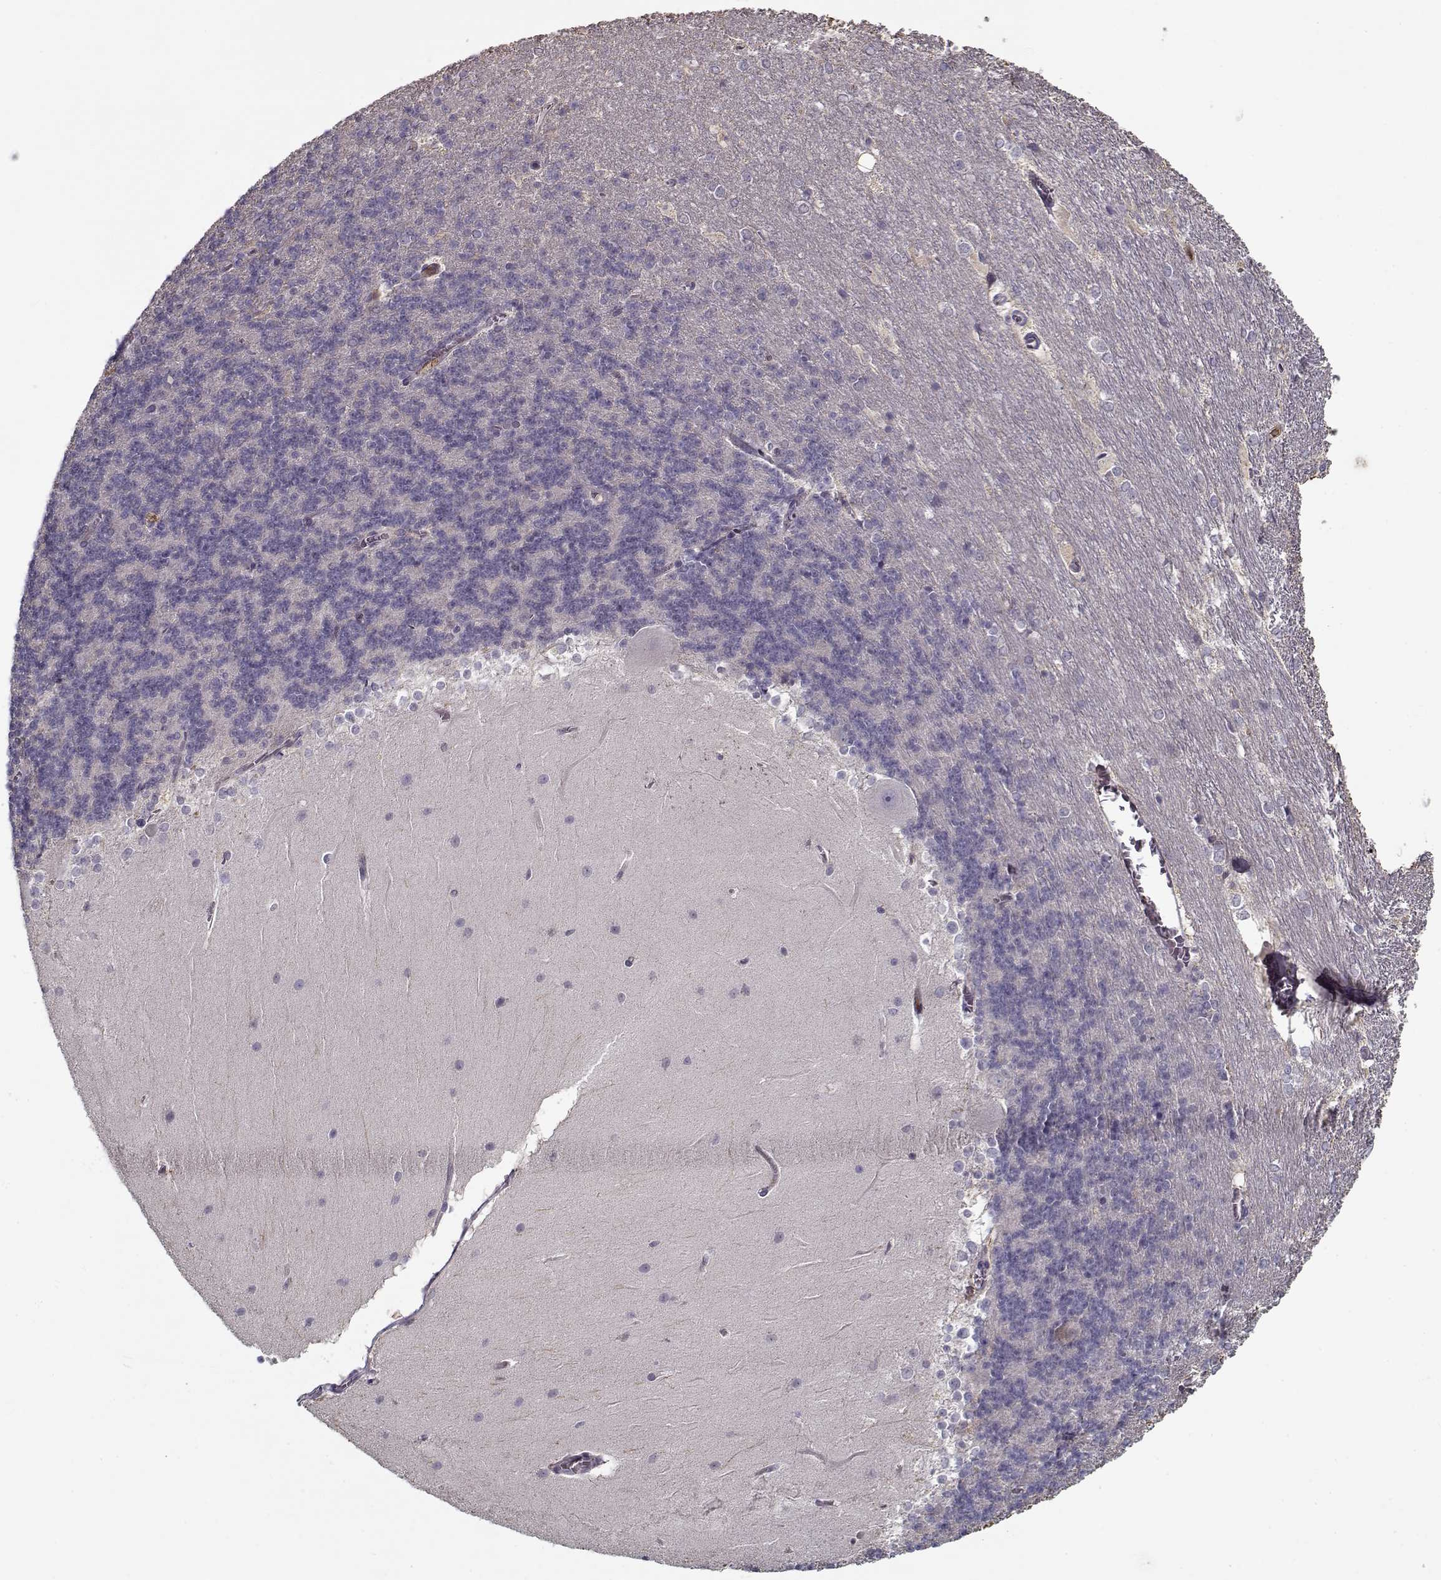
{"staining": {"intensity": "negative", "quantity": "none", "location": "none"}, "tissue": "cerebellum", "cell_type": "Cells in granular layer", "image_type": "normal", "snomed": [{"axis": "morphology", "description": "Normal tissue, NOS"}, {"axis": "topography", "description": "Cerebellum"}], "caption": "This histopathology image is of benign cerebellum stained with IHC to label a protein in brown with the nuclei are counter-stained blue. There is no expression in cells in granular layer. (Immunohistochemistry (ihc), brightfield microscopy, high magnification).", "gene": "UNC13D", "patient": {"sex": "female", "age": 19}}